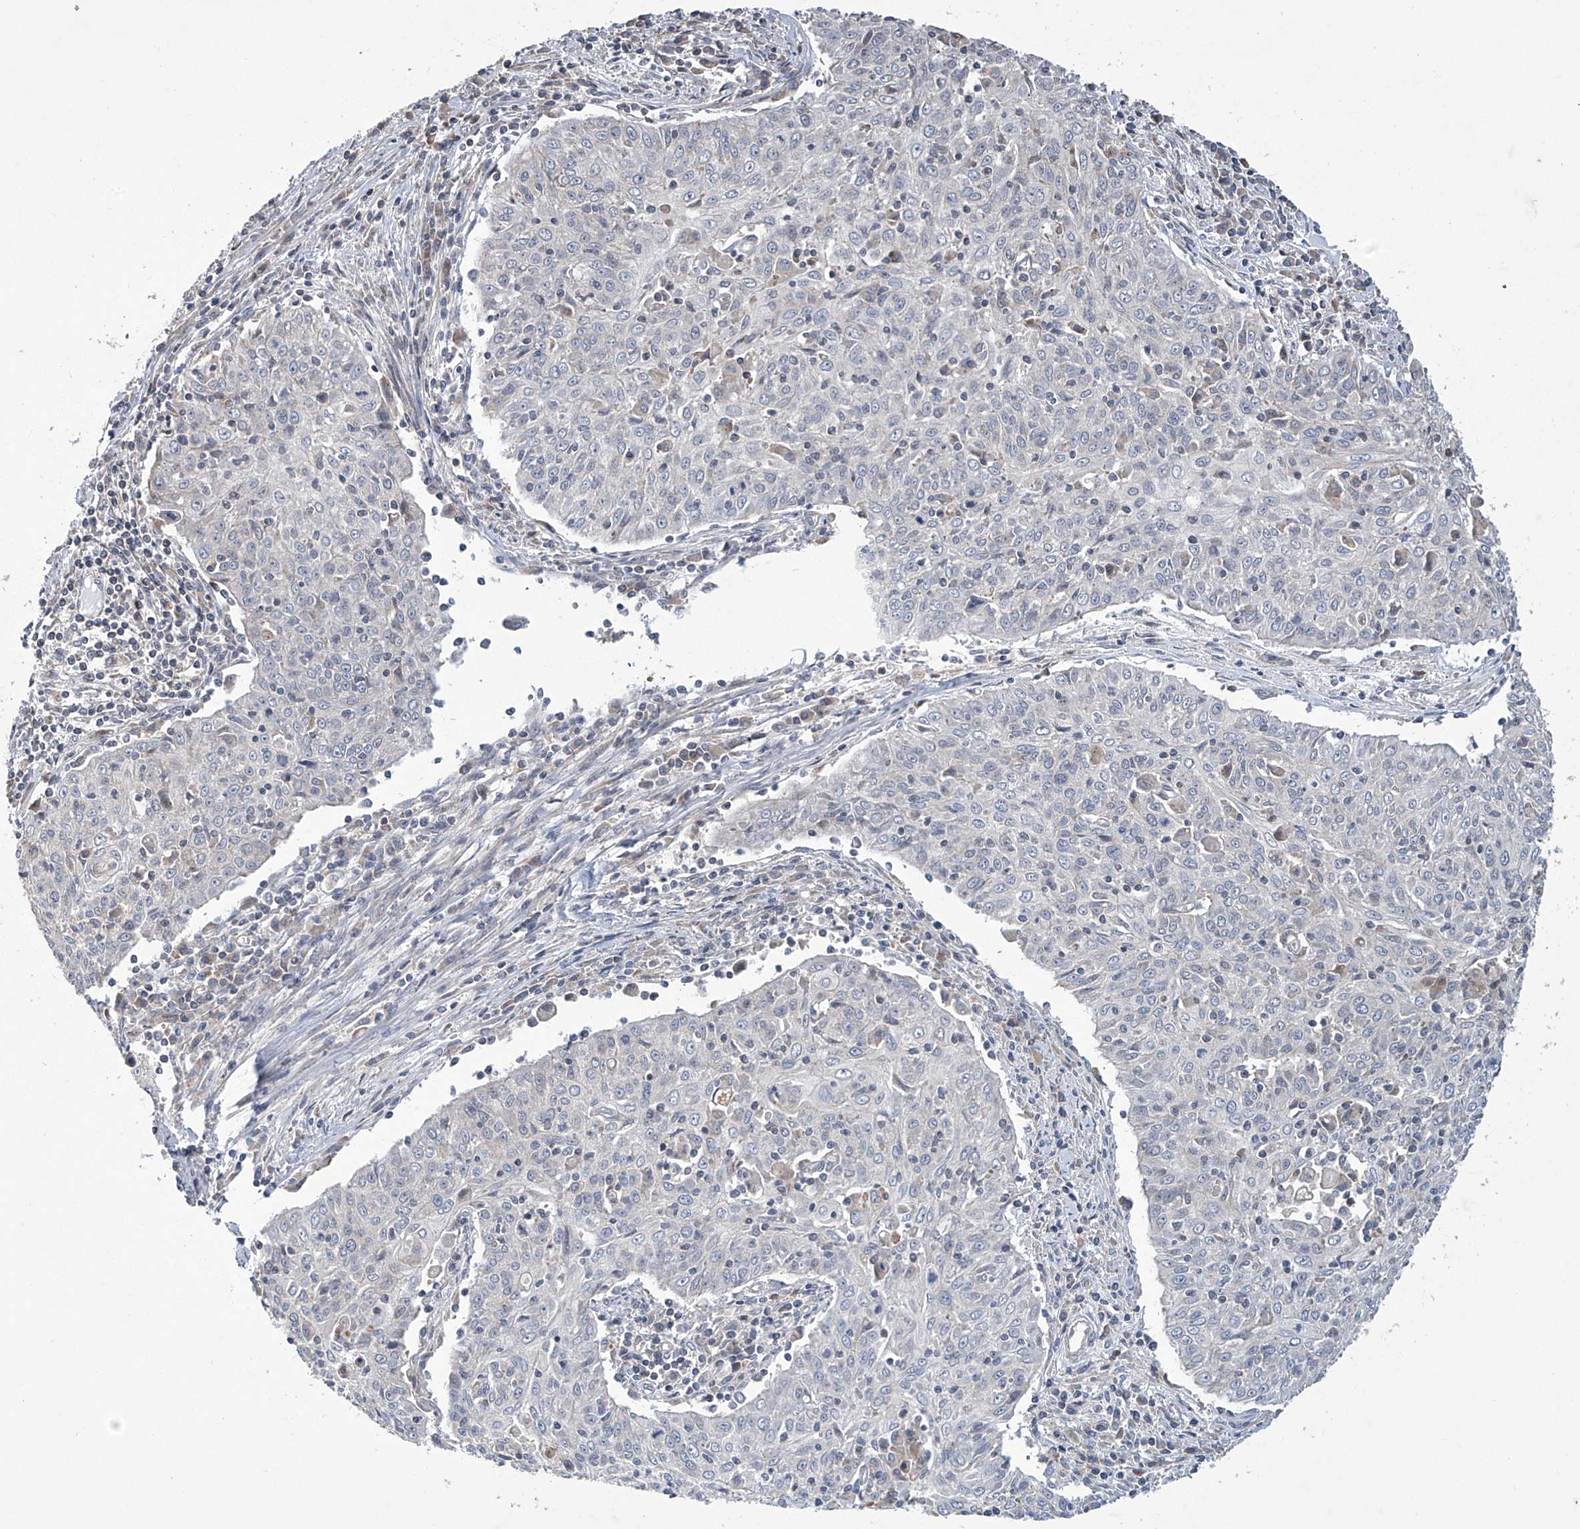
{"staining": {"intensity": "negative", "quantity": "none", "location": "none"}, "tissue": "cervical cancer", "cell_type": "Tumor cells", "image_type": "cancer", "snomed": [{"axis": "morphology", "description": "Squamous cell carcinoma, NOS"}, {"axis": "topography", "description": "Cervix"}], "caption": "IHC histopathology image of human cervical cancer stained for a protein (brown), which displays no expression in tumor cells.", "gene": "TRIM60", "patient": {"sex": "female", "age": 48}}